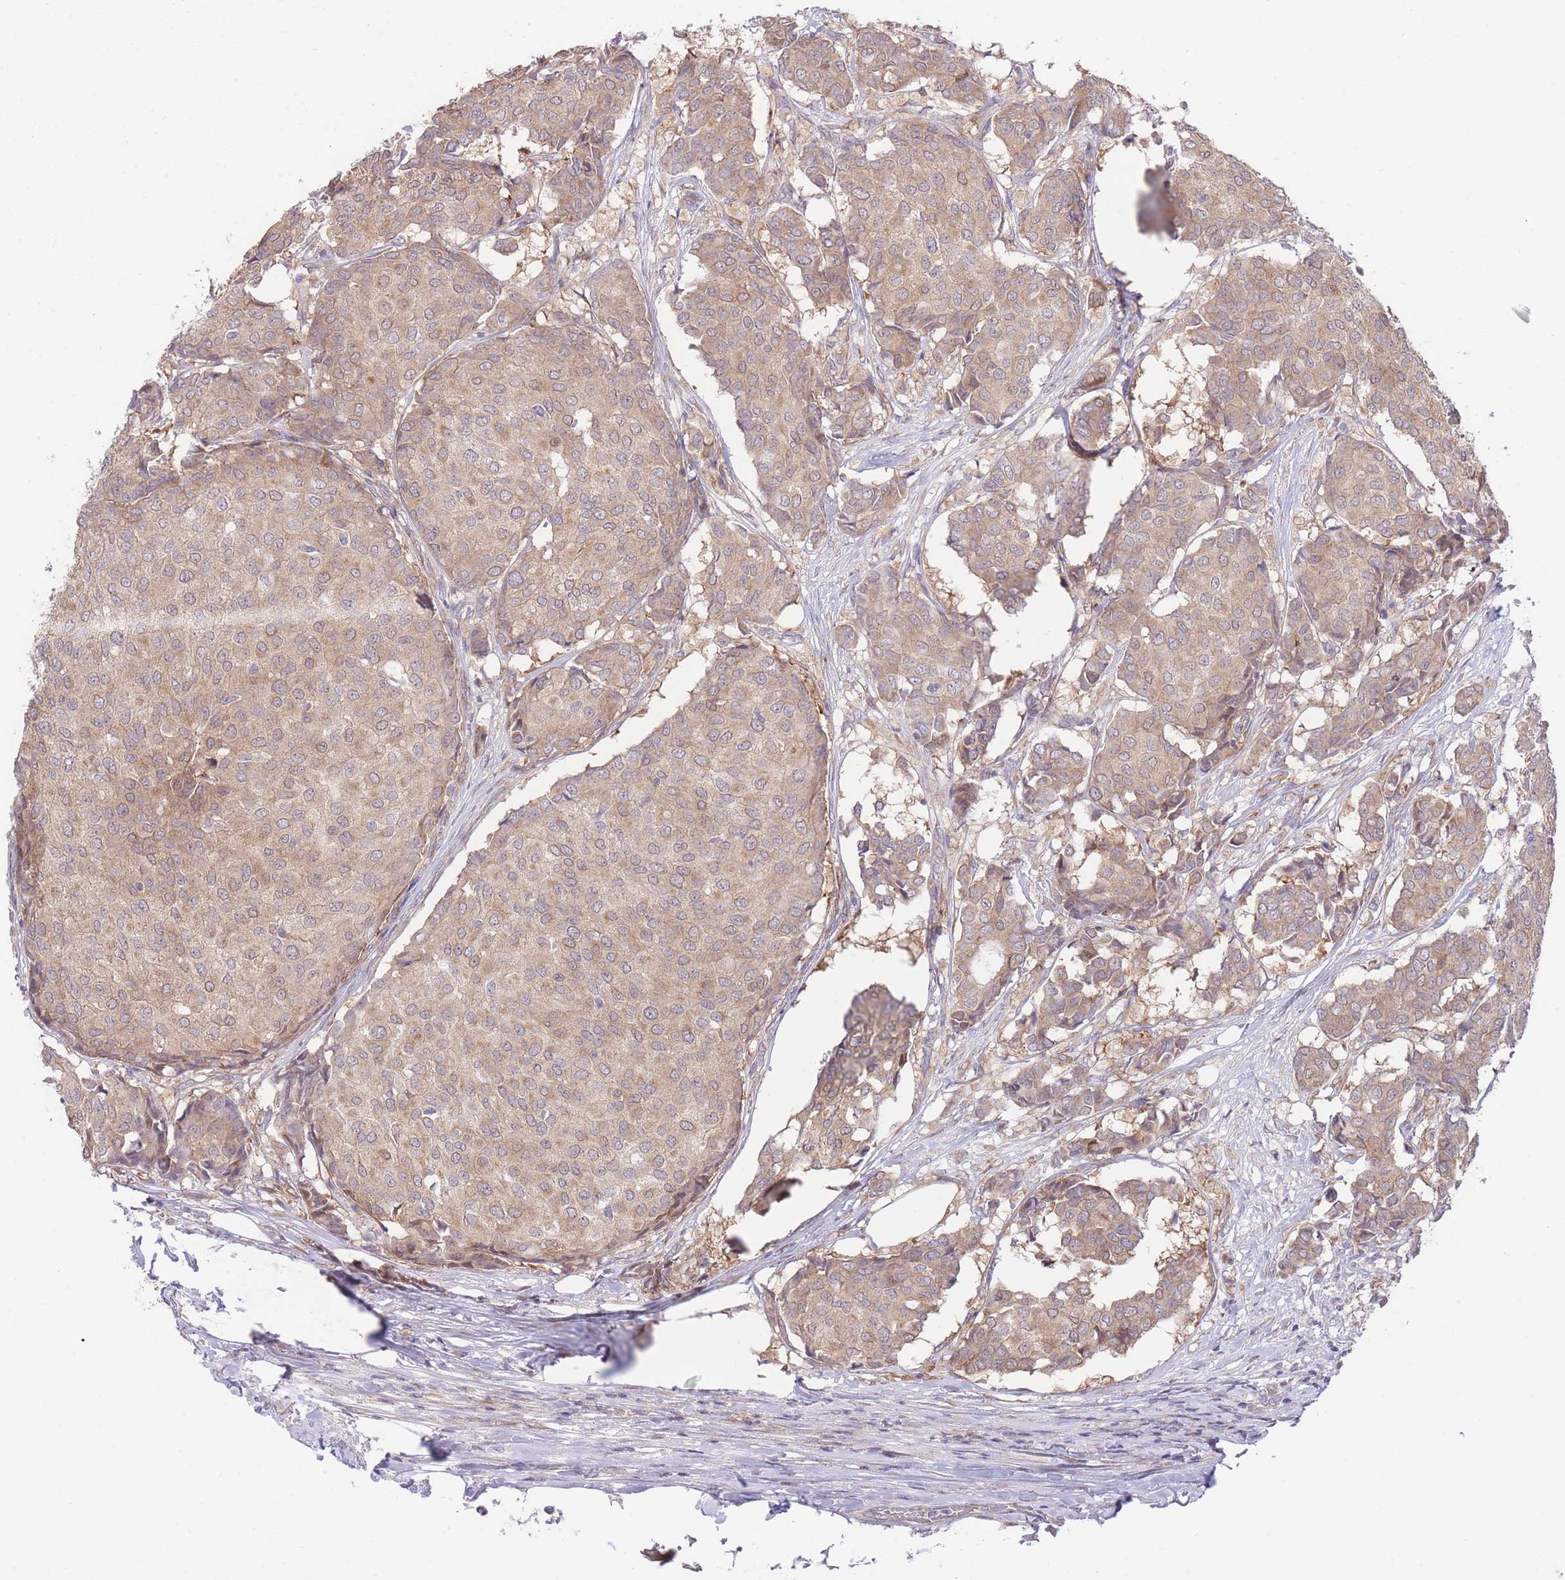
{"staining": {"intensity": "moderate", "quantity": "25%-75%", "location": "cytoplasmic/membranous"}, "tissue": "breast cancer", "cell_type": "Tumor cells", "image_type": "cancer", "snomed": [{"axis": "morphology", "description": "Duct carcinoma"}, {"axis": "topography", "description": "Breast"}], "caption": "Moderate cytoplasmic/membranous positivity is identified in approximately 25%-75% of tumor cells in intraductal carcinoma (breast).", "gene": "BOLA2B", "patient": {"sex": "female", "age": 75}}